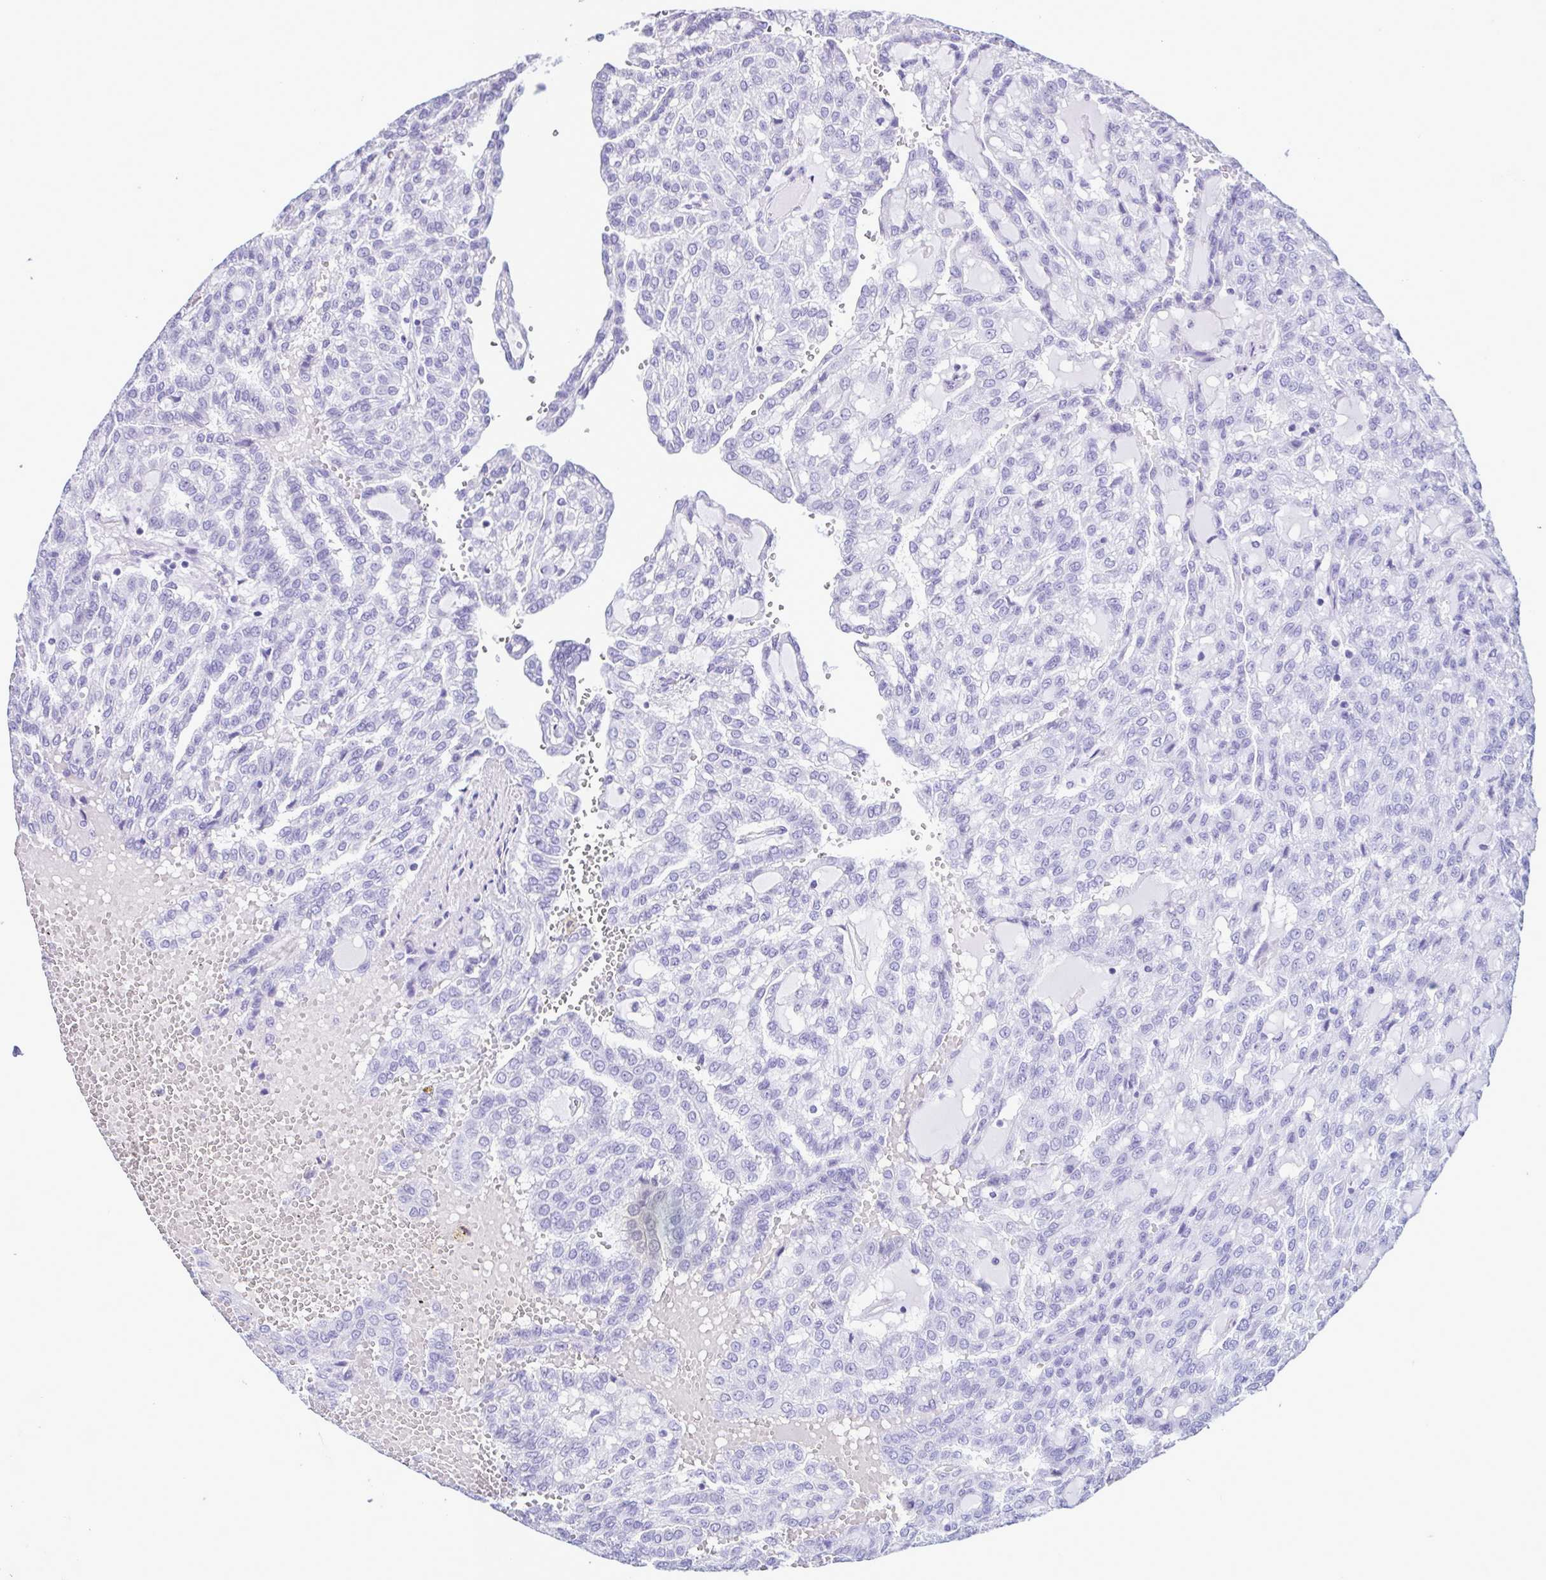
{"staining": {"intensity": "negative", "quantity": "none", "location": "none"}, "tissue": "renal cancer", "cell_type": "Tumor cells", "image_type": "cancer", "snomed": [{"axis": "morphology", "description": "Adenocarcinoma, NOS"}, {"axis": "topography", "description": "Kidney"}], "caption": "Immunohistochemistry (IHC) image of human adenocarcinoma (renal) stained for a protein (brown), which displays no expression in tumor cells.", "gene": "CBY2", "patient": {"sex": "male", "age": 63}}